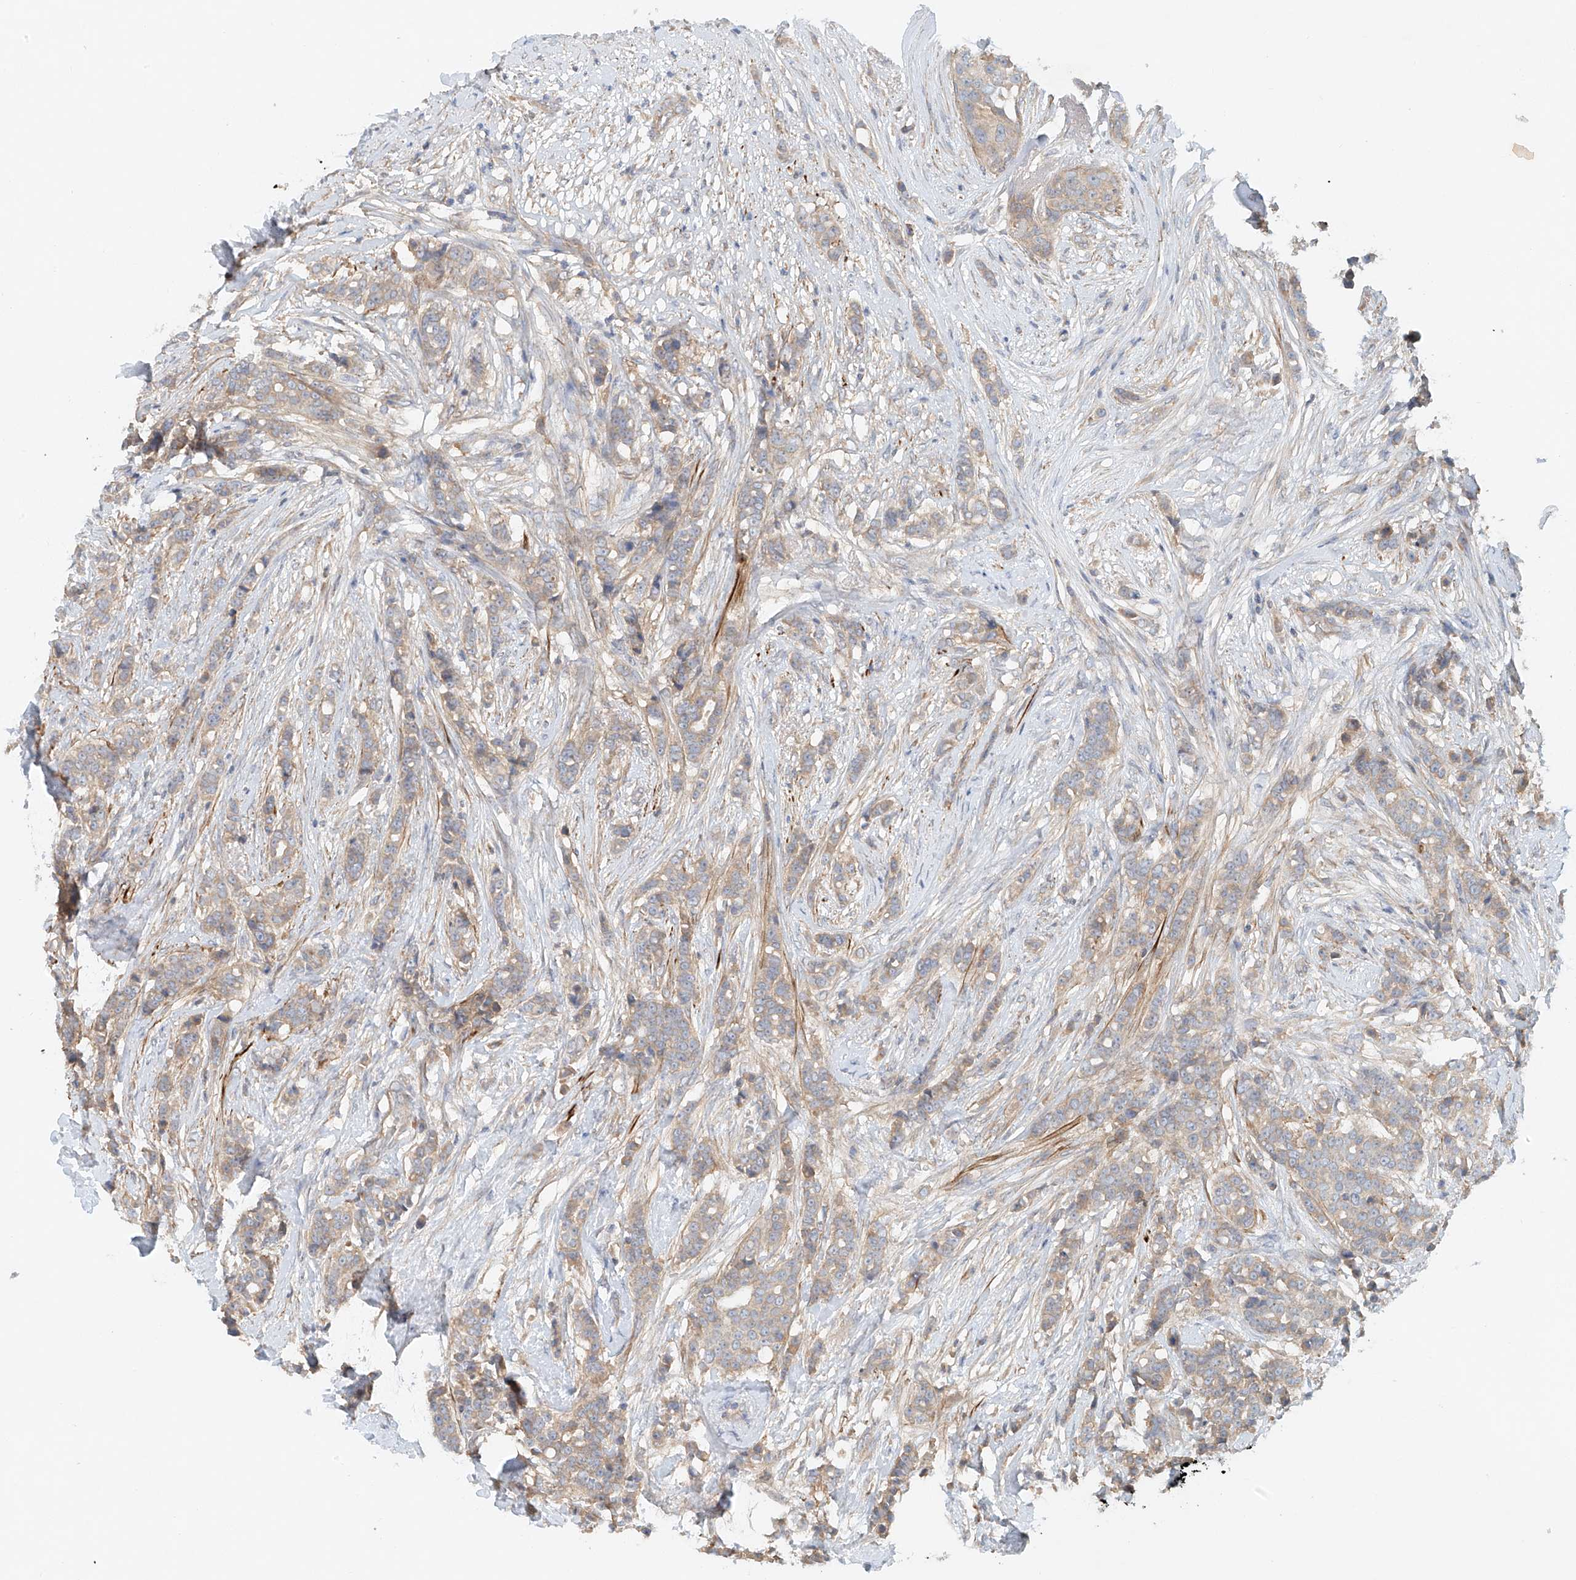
{"staining": {"intensity": "weak", "quantity": ">75%", "location": "cytoplasmic/membranous"}, "tissue": "breast cancer", "cell_type": "Tumor cells", "image_type": "cancer", "snomed": [{"axis": "morphology", "description": "Lobular carcinoma"}, {"axis": "topography", "description": "Breast"}], "caption": "Lobular carcinoma (breast) stained with a brown dye demonstrates weak cytoplasmic/membranous positive positivity in approximately >75% of tumor cells.", "gene": "LYRM9", "patient": {"sex": "female", "age": 51}}